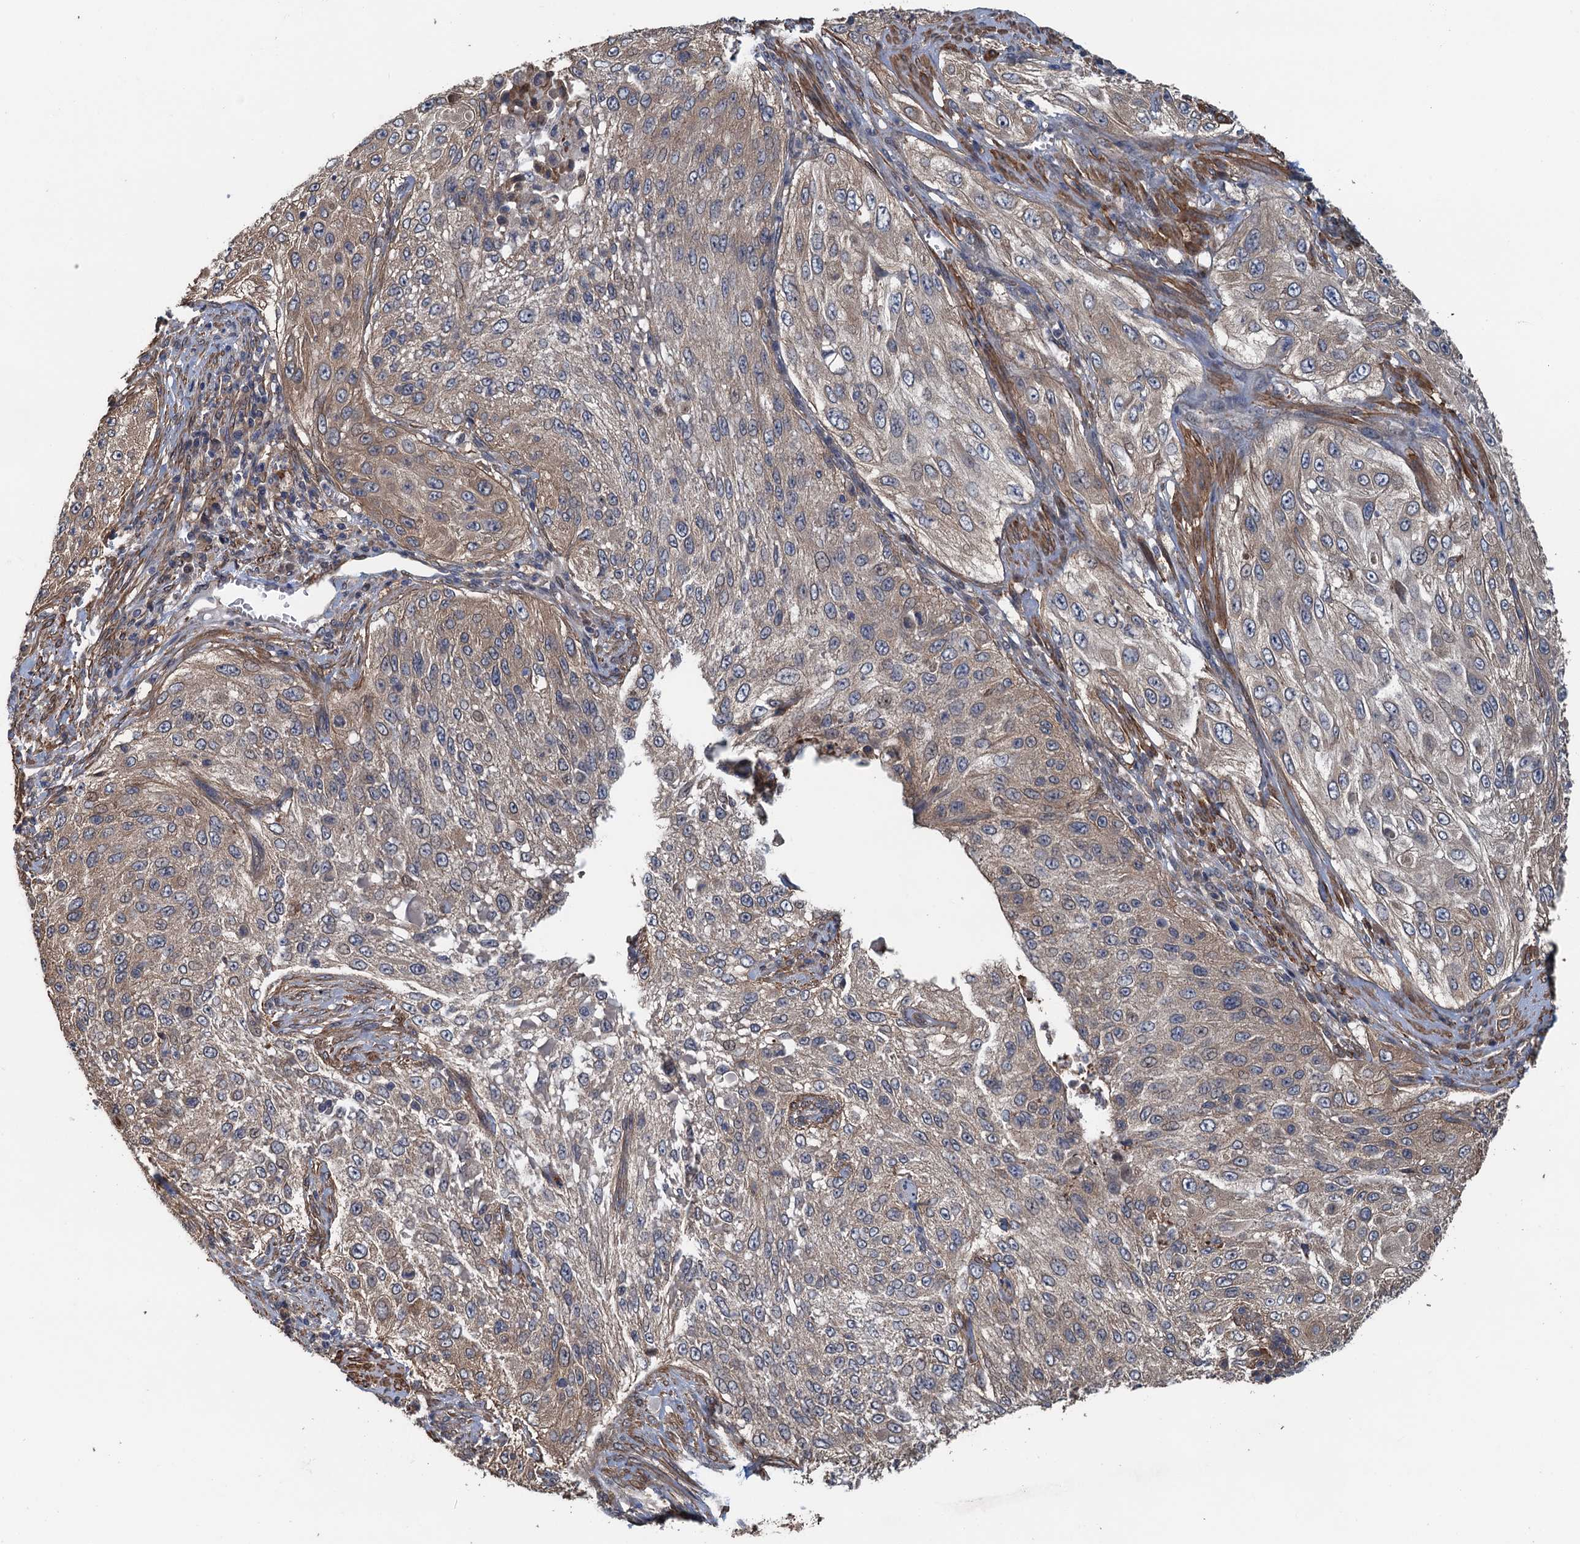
{"staining": {"intensity": "weak", "quantity": ">75%", "location": "cytoplasmic/membranous"}, "tissue": "cervical cancer", "cell_type": "Tumor cells", "image_type": "cancer", "snomed": [{"axis": "morphology", "description": "Squamous cell carcinoma, NOS"}, {"axis": "topography", "description": "Cervix"}], "caption": "A photomicrograph of cervical cancer (squamous cell carcinoma) stained for a protein shows weak cytoplasmic/membranous brown staining in tumor cells. (DAB = brown stain, brightfield microscopy at high magnification).", "gene": "MEAK7", "patient": {"sex": "female", "age": 42}}